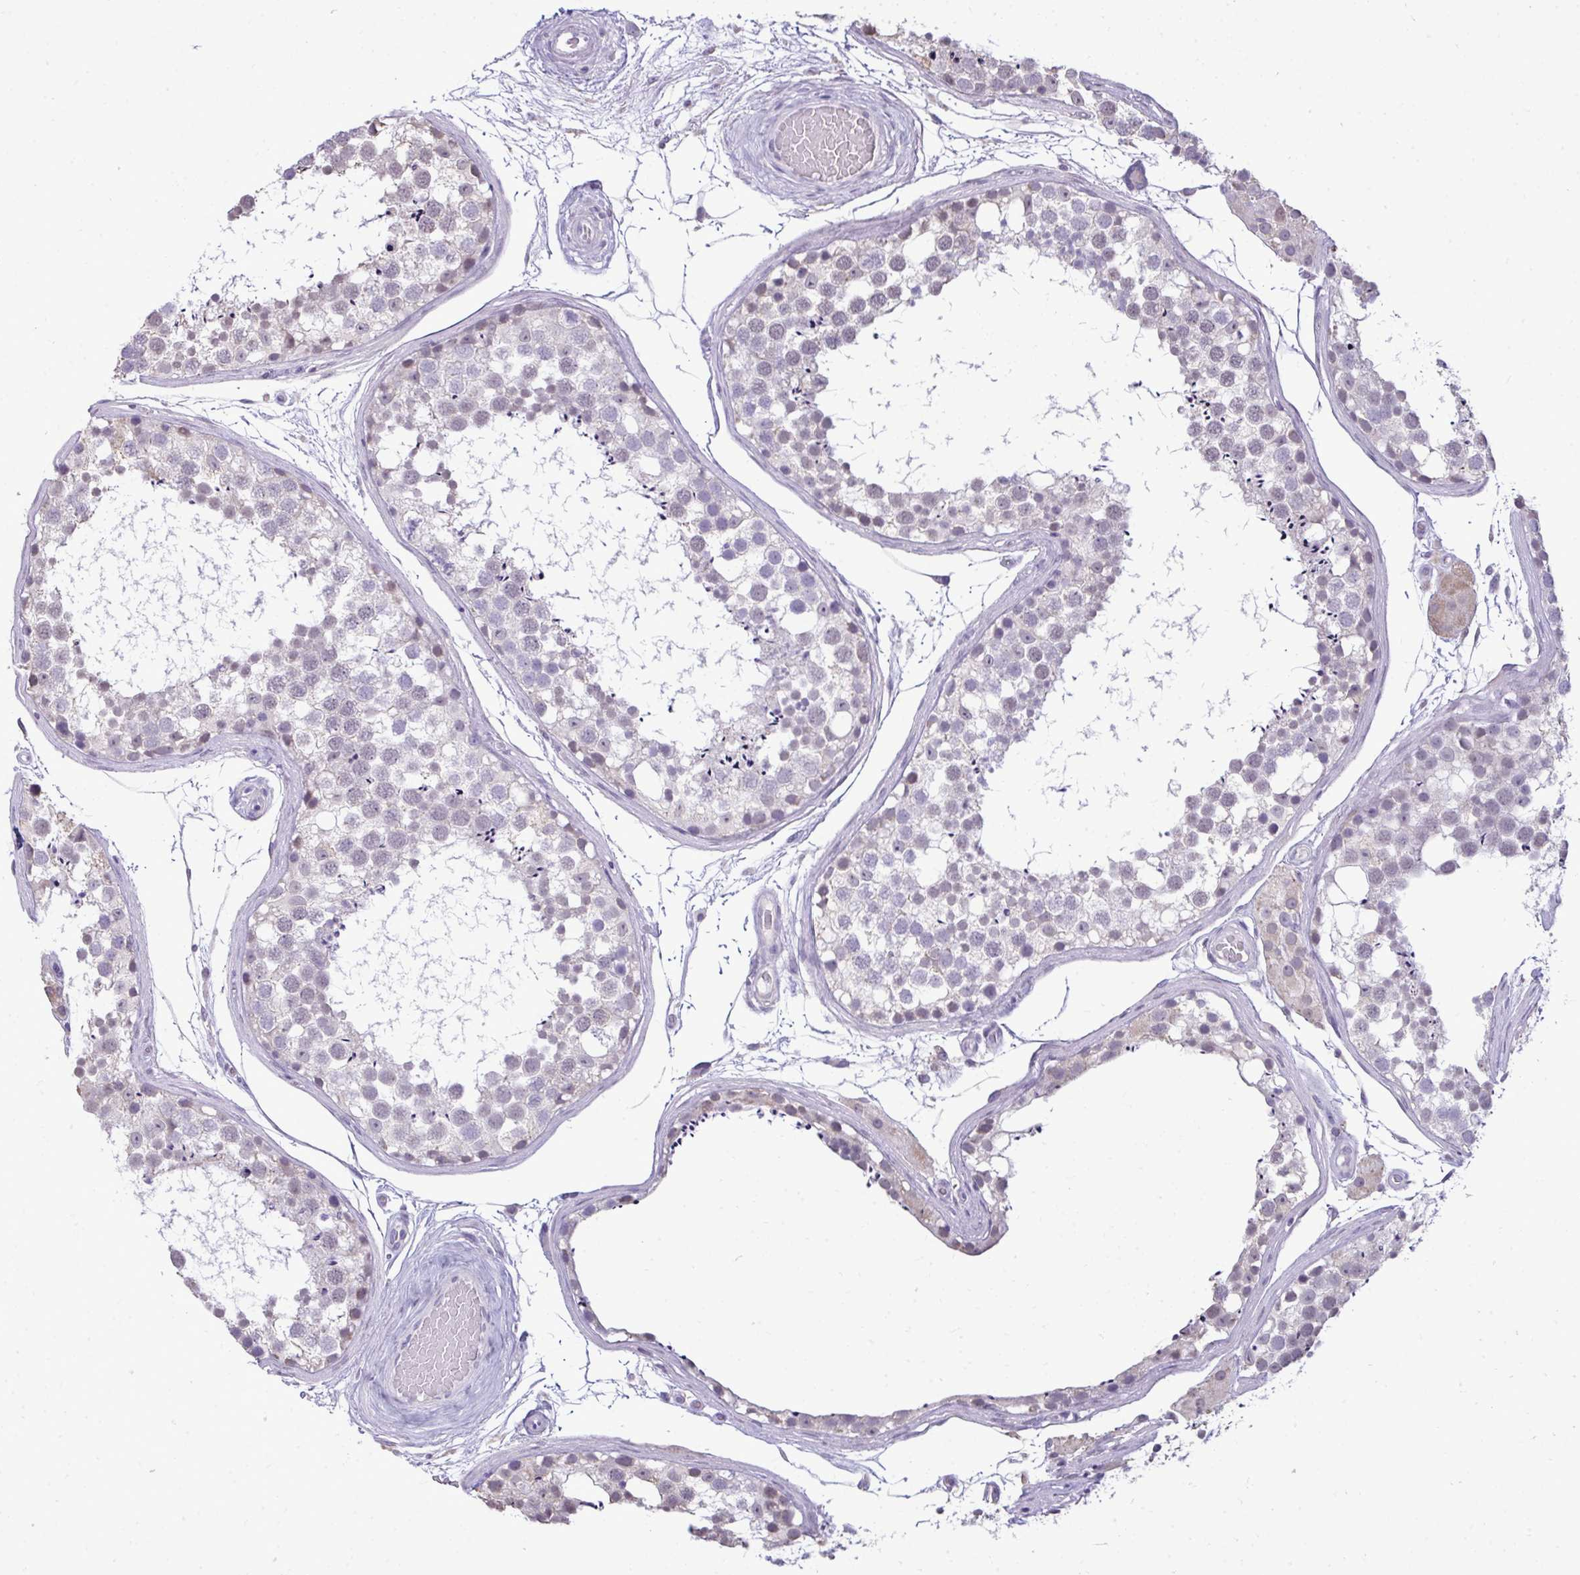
{"staining": {"intensity": "negative", "quantity": "none", "location": "none"}, "tissue": "testis", "cell_type": "Cells in seminiferous ducts", "image_type": "normal", "snomed": [{"axis": "morphology", "description": "Normal tissue, NOS"}, {"axis": "morphology", "description": "Seminoma, NOS"}, {"axis": "topography", "description": "Testis"}], "caption": "High power microscopy image of an immunohistochemistry (IHC) photomicrograph of unremarkable testis, revealing no significant expression in cells in seminiferous ducts.", "gene": "NPPA", "patient": {"sex": "male", "age": 65}}